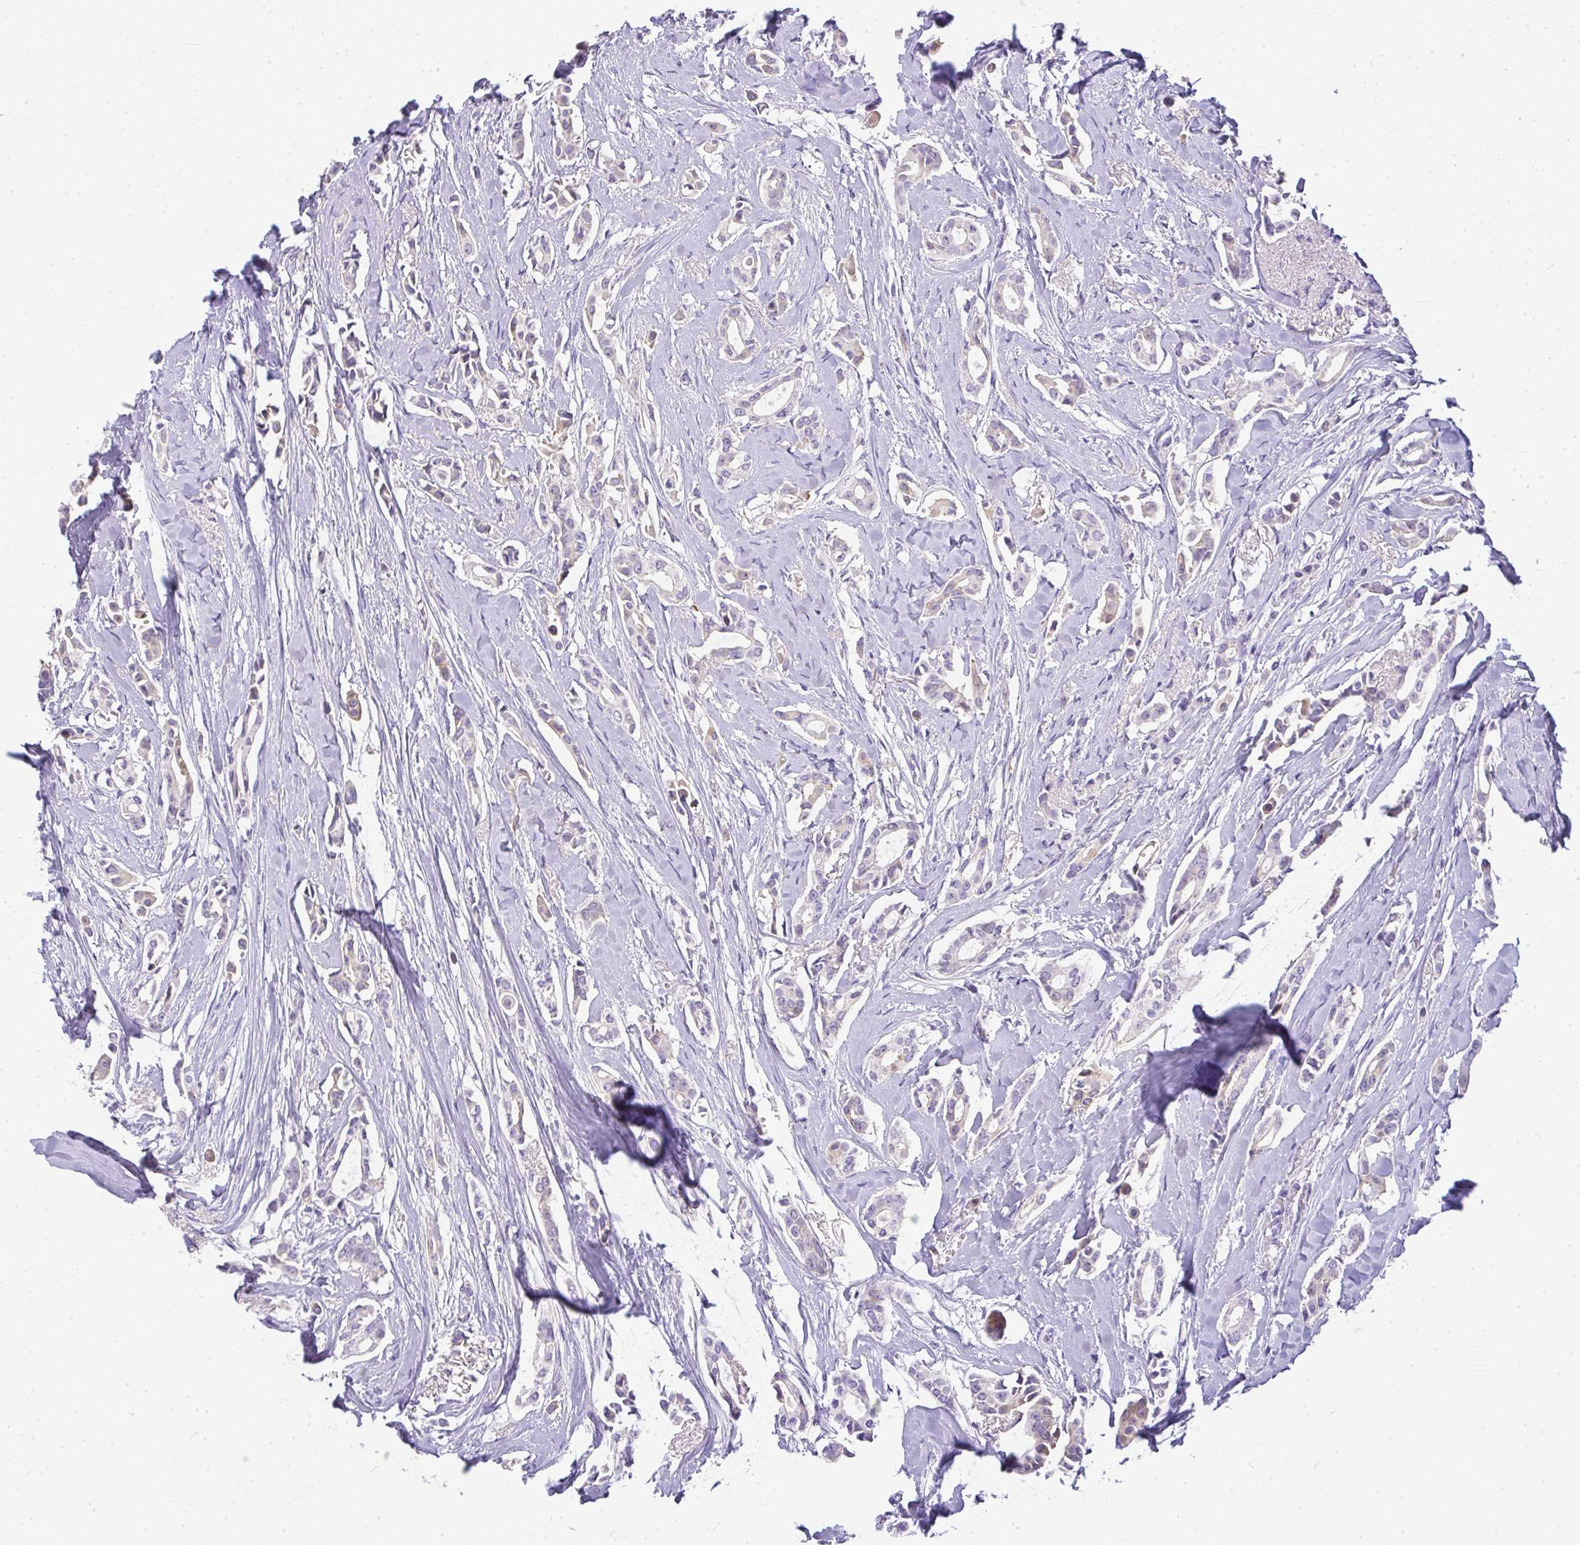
{"staining": {"intensity": "negative", "quantity": "none", "location": "none"}, "tissue": "breast cancer", "cell_type": "Tumor cells", "image_type": "cancer", "snomed": [{"axis": "morphology", "description": "Duct carcinoma"}, {"axis": "topography", "description": "Breast"}], "caption": "The immunohistochemistry micrograph has no significant positivity in tumor cells of intraductal carcinoma (breast) tissue.", "gene": "LIPE", "patient": {"sex": "female", "age": 64}}